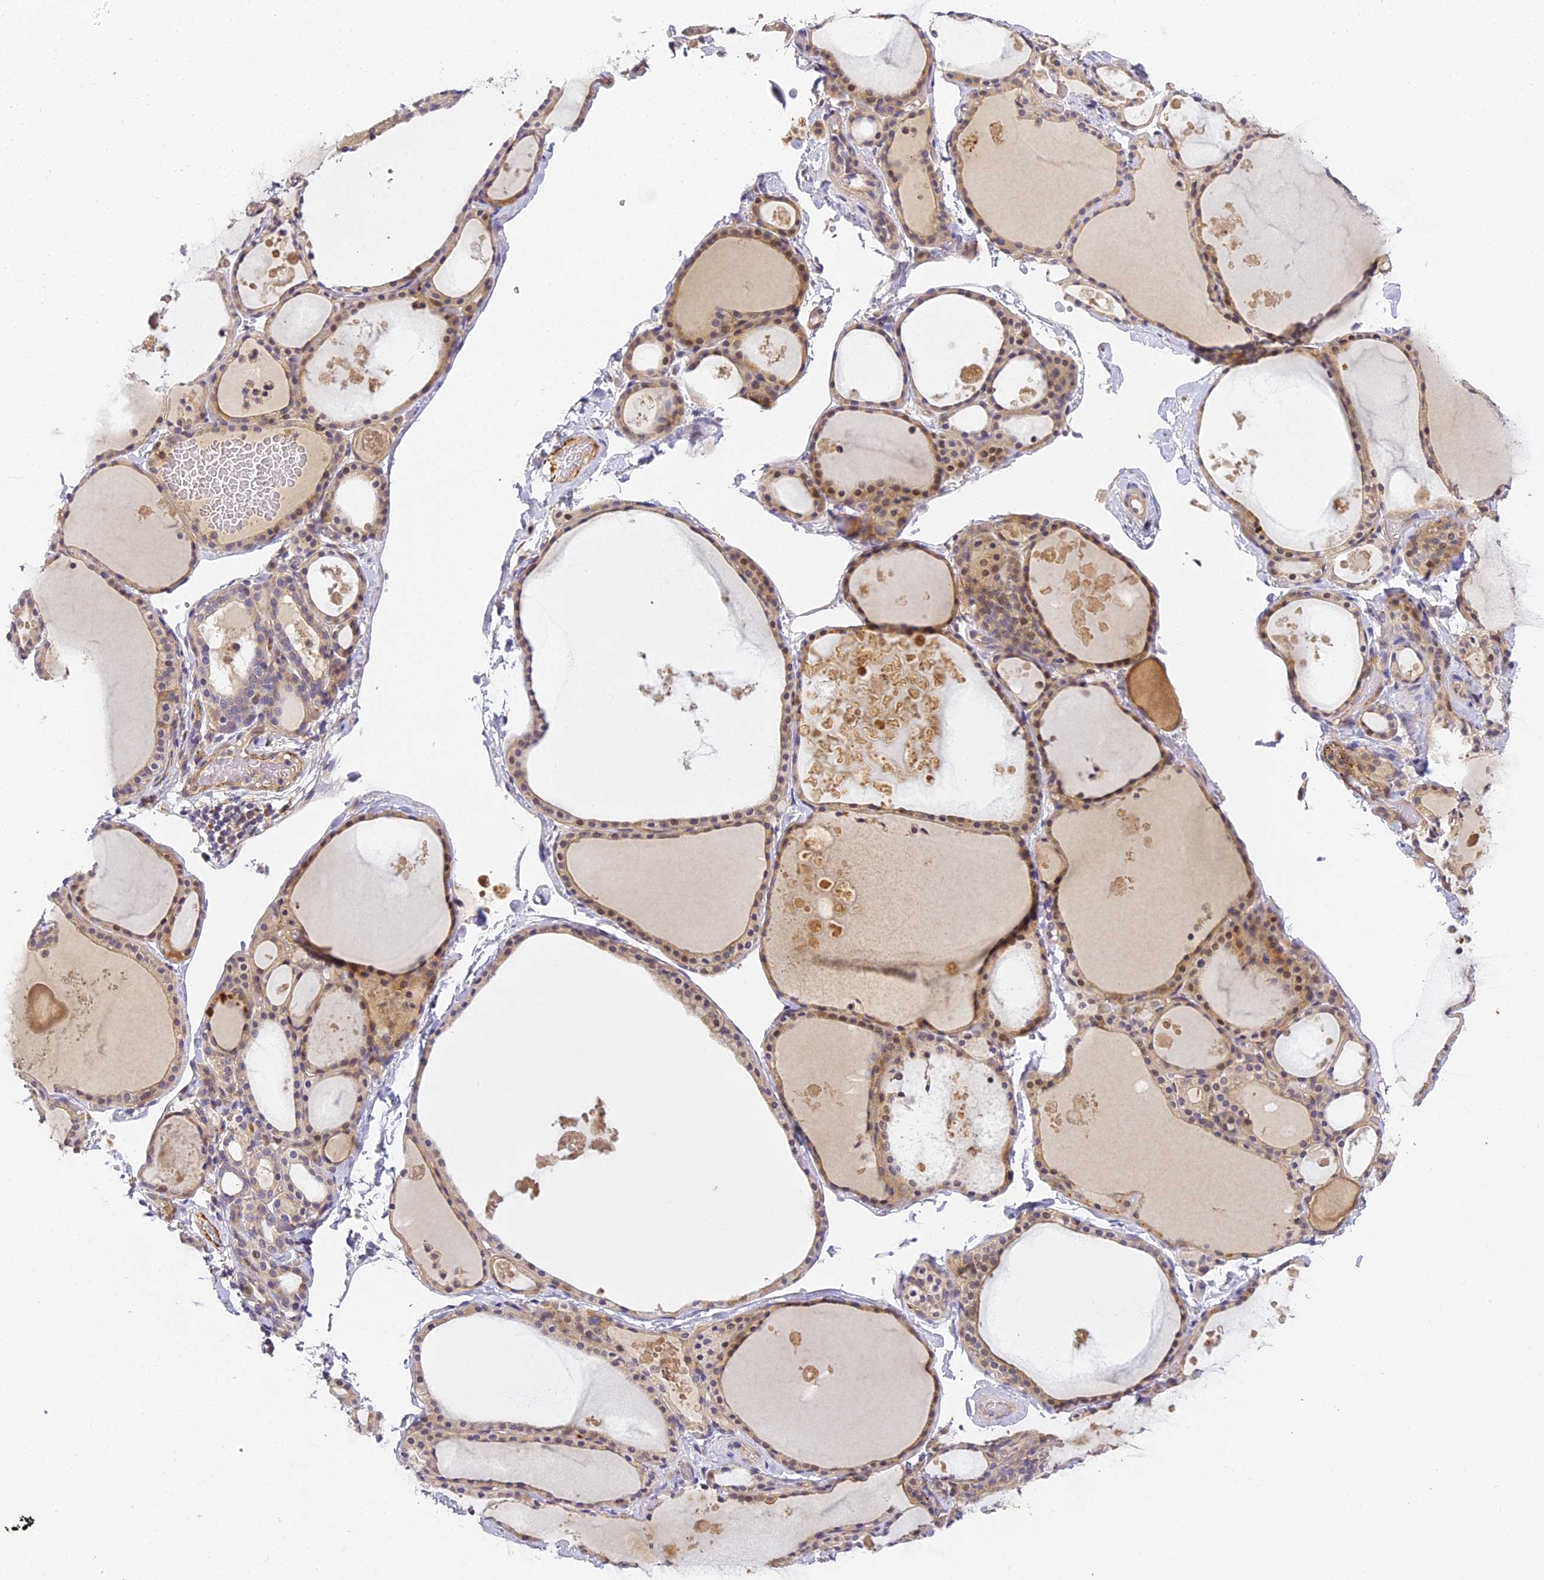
{"staining": {"intensity": "weak", "quantity": "25%-75%", "location": "cytoplasmic/membranous"}, "tissue": "thyroid gland", "cell_type": "Glandular cells", "image_type": "normal", "snomed": [{"axis": "morphology", "description": "Normal tissue, NOS"}, {"axis": "topography", "description": "Thyroid gland"}], "caption": "Immunohistochemical staining of benign thyroid gland shows weak cytoplasmic/membranous protein positivity in about 25%-75% of glandular cells.", "gene": "DNAAF10", "patient": {"sex": "male", "age": 56}}